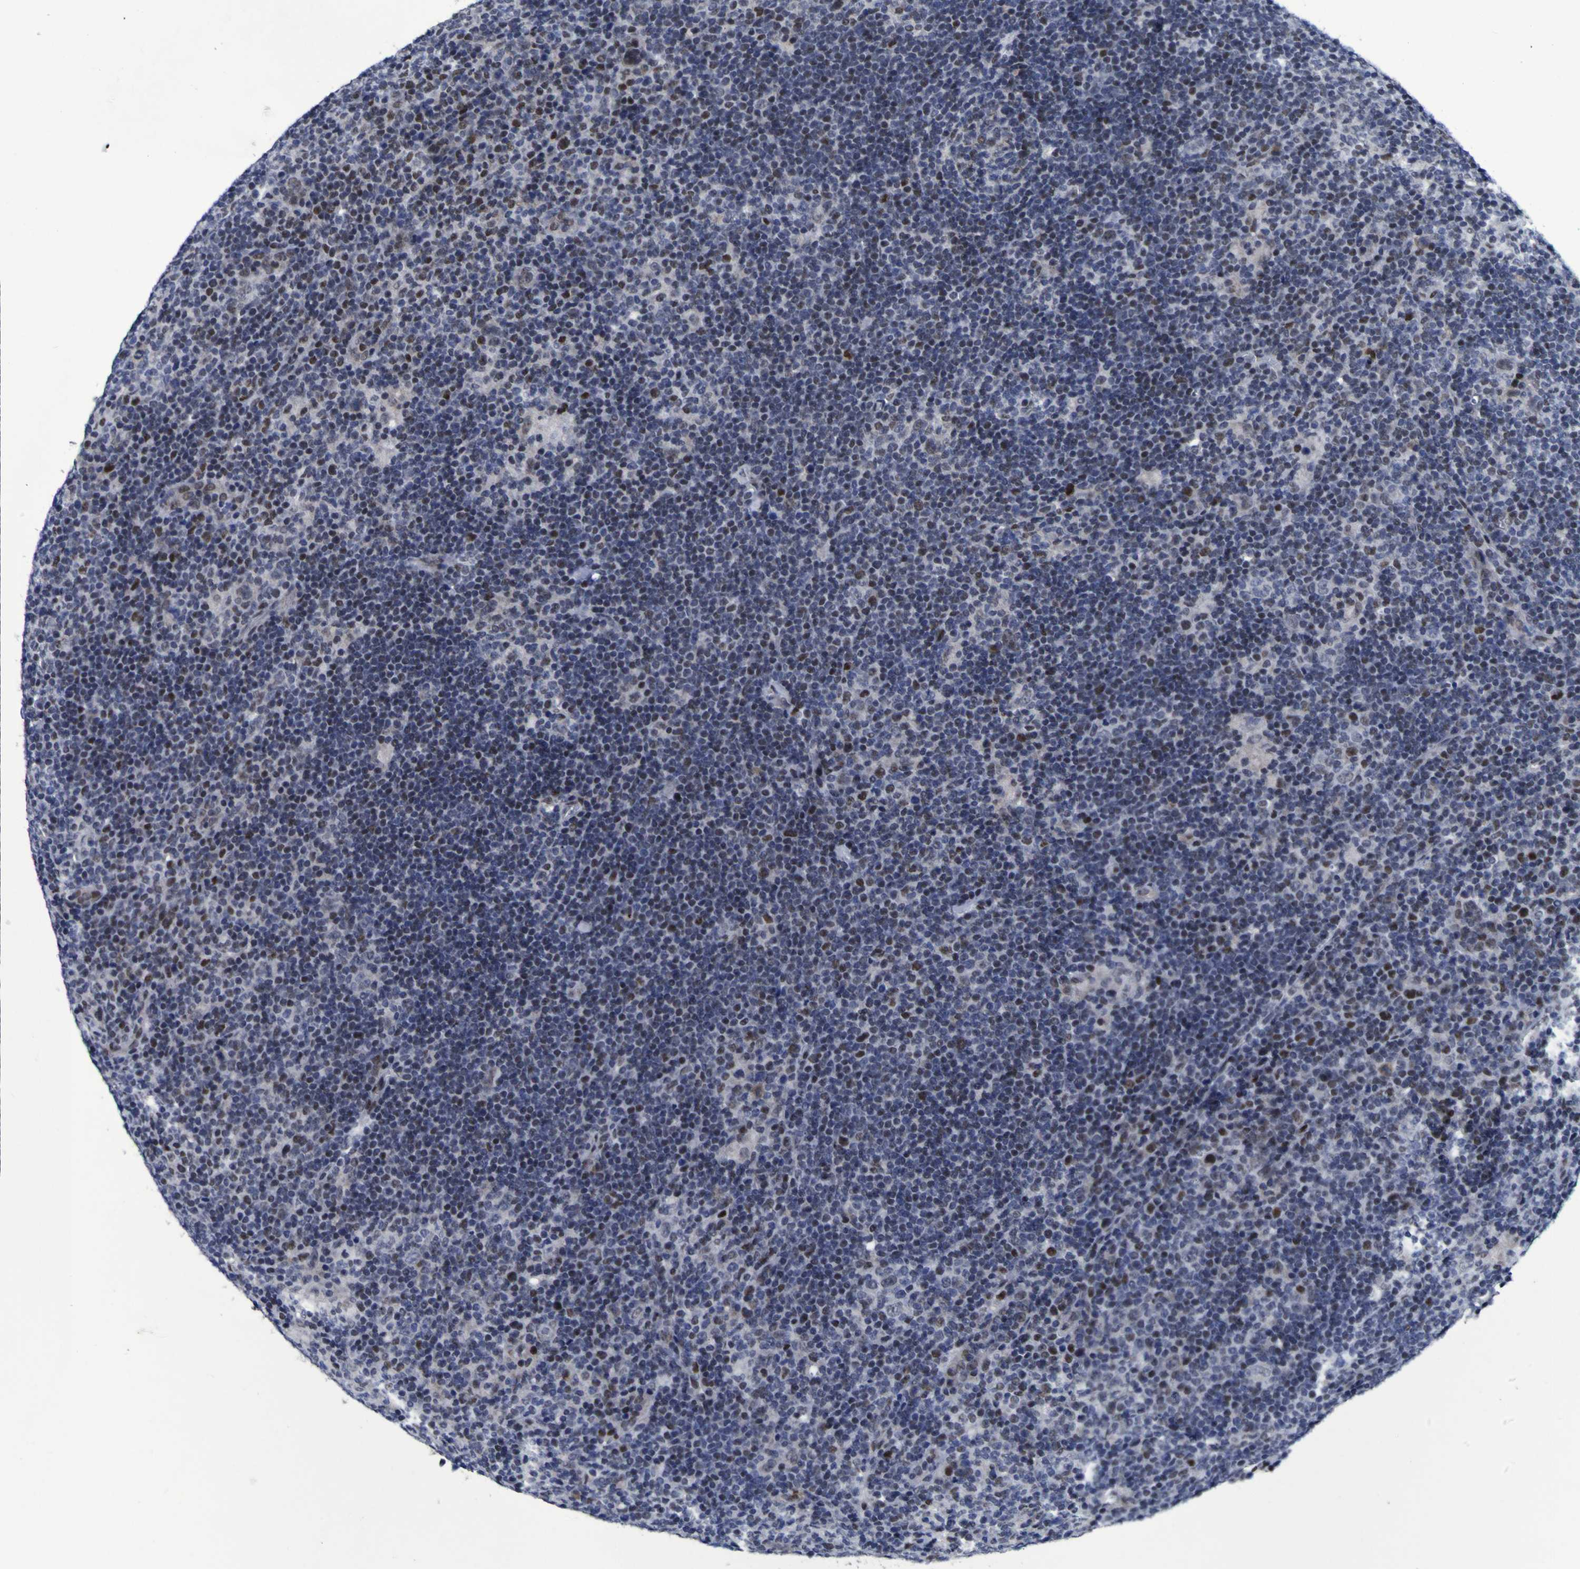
{"staining": {"intensity": "weak", "quantity": "25%-75%", "location": "nuclear"}, "tissue": "lymphoma", "cell_type": "Tumor cells", "image_type": "cancer", "snomed": [{"axis": "morphology", "description": "Hodgkin's disease, NOS"}, {"axis": "topography", "description": "Lymph node"}], "caption": "Immunohistochemical staining of human lymphoma demonstrates weak nuclear protein expression in approximately 25%-75% of tumor cells. (IHC, brightfield microscopy, high magnification).", "gene": "MBD3", "patient": {"sex": "female", "age": 57}}